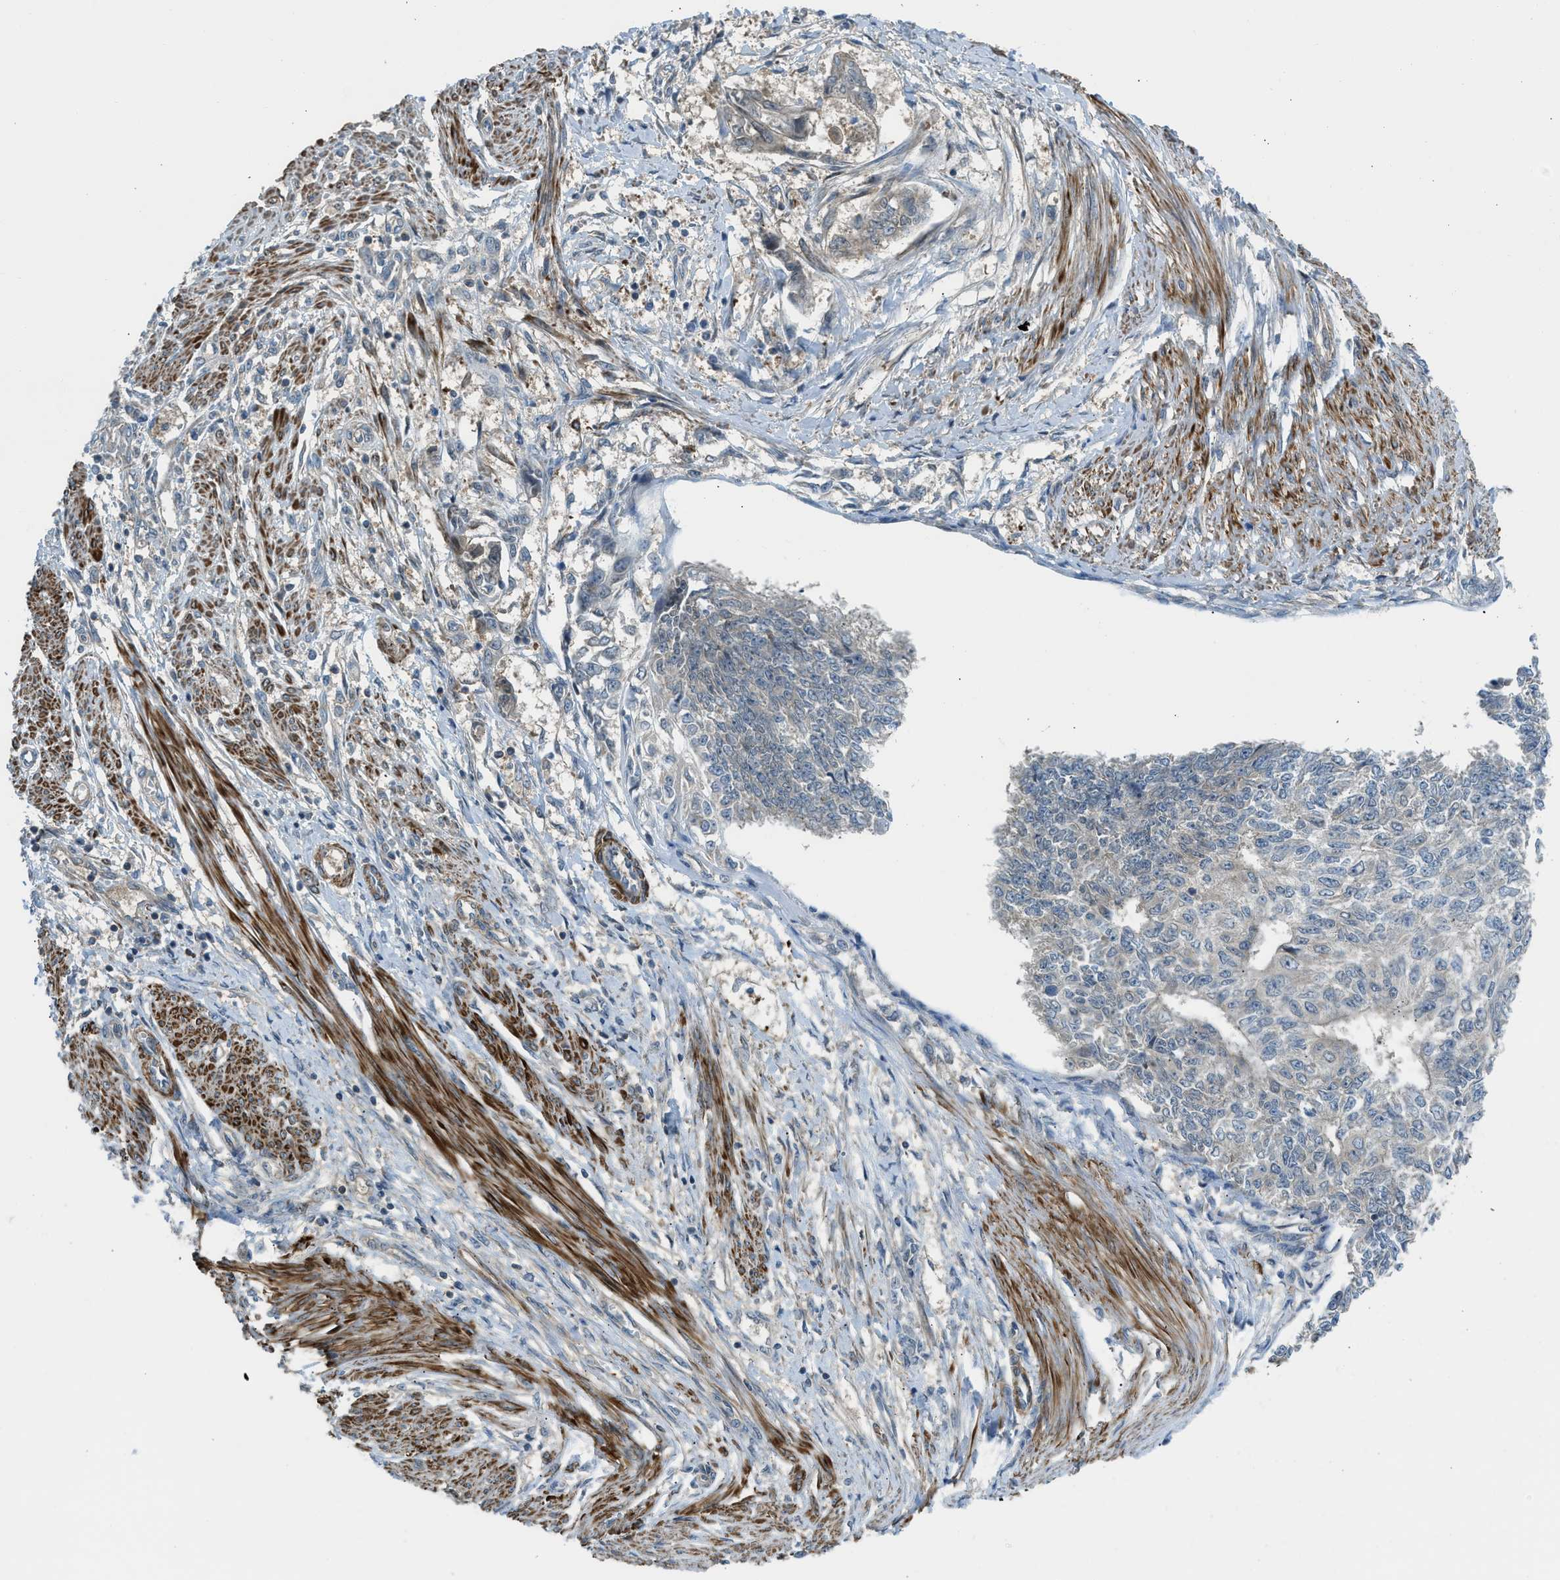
{"staining": {"intensity": "weak", "quantity": "25%-75%", "location": "cytoplasmic/membranous"}, "tissue": "endometrial cancer", "cell_type": "Tumor cells", "image_type": "cancer", "snomed": [{"axis": "morphology", "description": "Adenocarcinoma, NOS"}, {"axis": "topography", "description": "Endometrium"}], "caption": "Endometrial cancer stained for a protein reveals weak cytoplasmic/membranous positivity in tumor cells. The protein of interest is stained brown, and the nuclei are stained in blue (DAB (3,3'-diaminobenzidine) IHC with brightfield microscopy, high magnification).", "gene": "SESN2", "patient": {"sex": "female", "age": 32}}